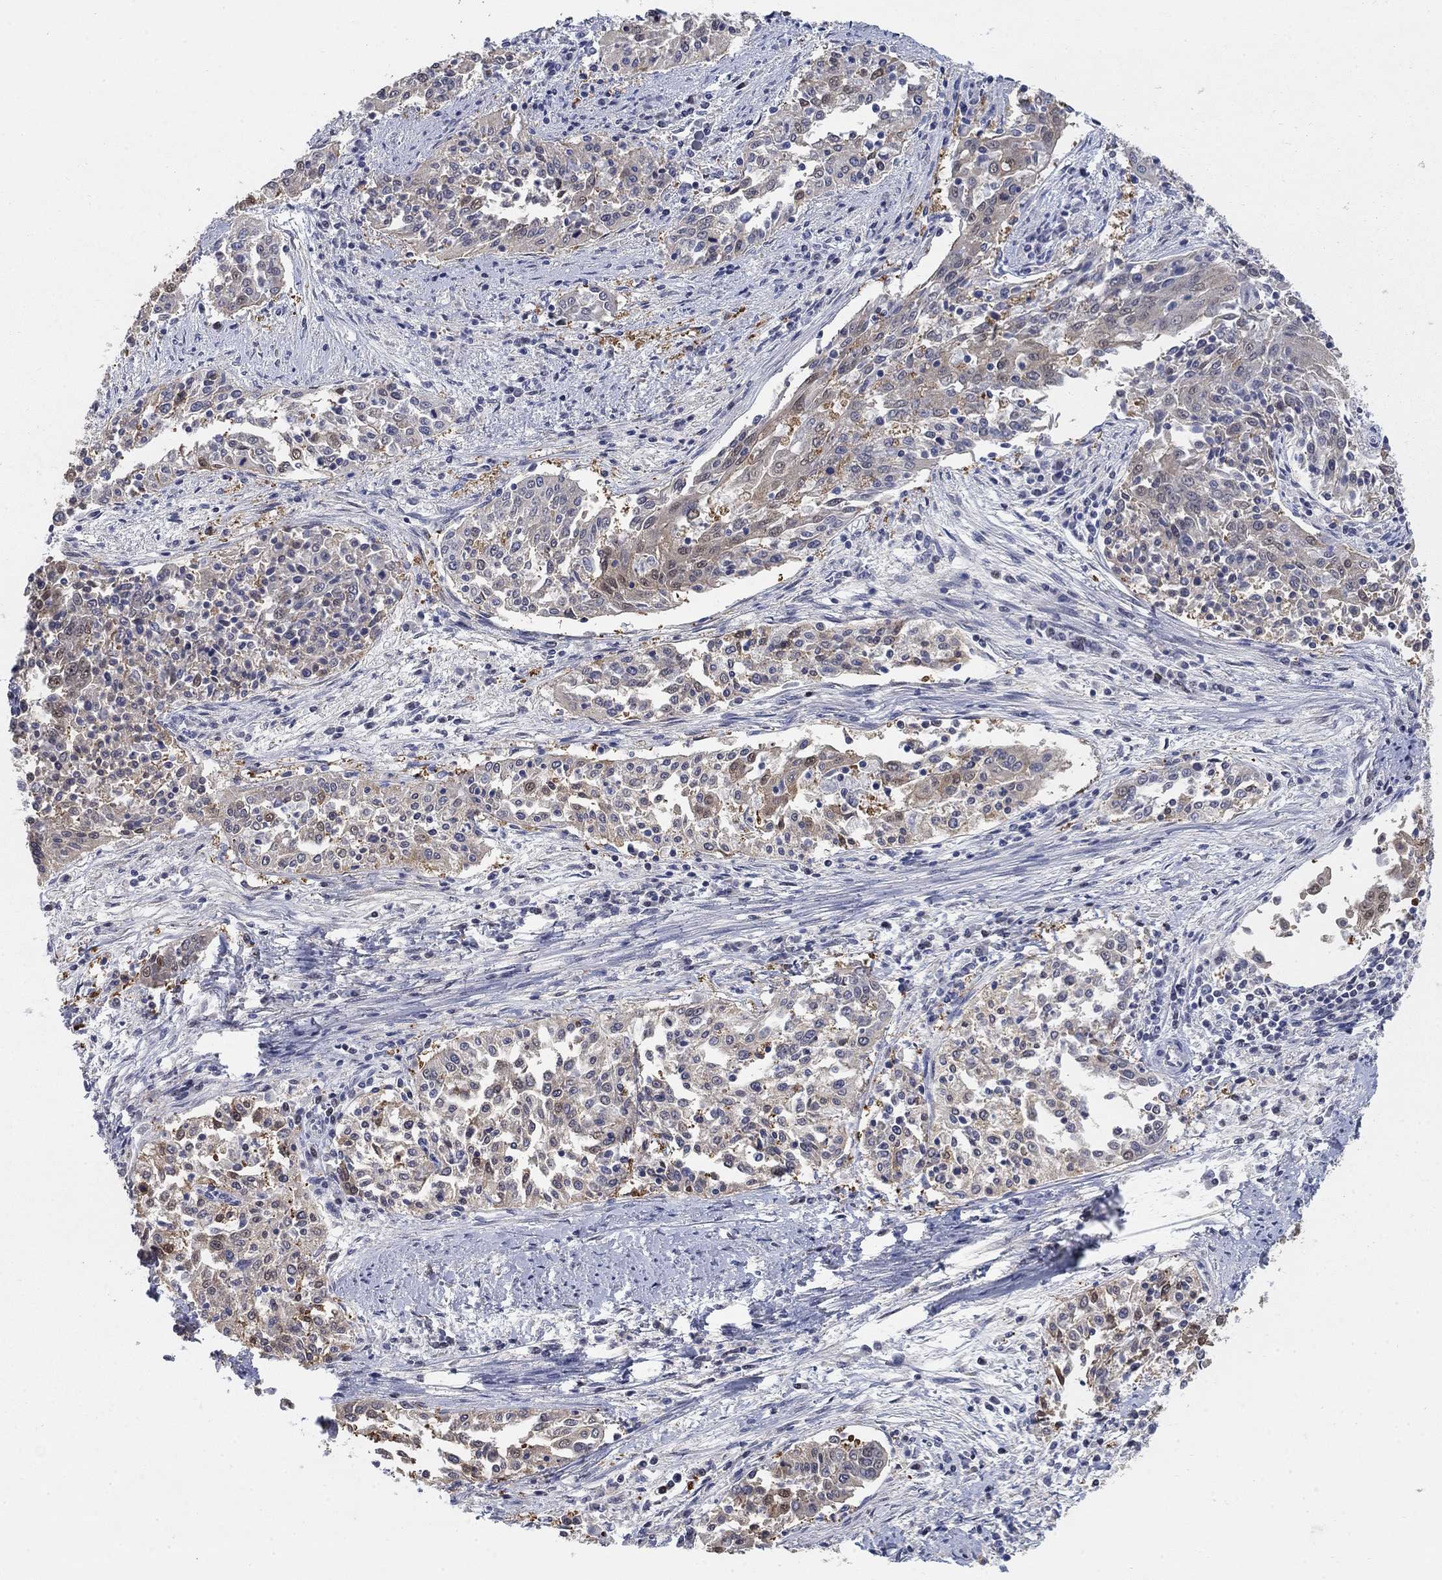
{"staining": {"intensity": "moderate", "quantity": "25%-75%", "location": "cytoplasmic/membranous"}, "tissue": "cervical cancer", "cell_type": "Tumor cells", "image_type": "cancer", "snomed": [{"axis": "morphology", "description": "Squamous cell carcinoma, NOS"}, {"axis": "topography", "description": "Cervix"}], "caption": "Protein staining exhibits moderate cytoplasmic/membranous positivity in approximately 25%-75% of tumor cells in cervical cancer.", "gene": "MYO3A", "patient": {"sex": "female", "age": 41}}